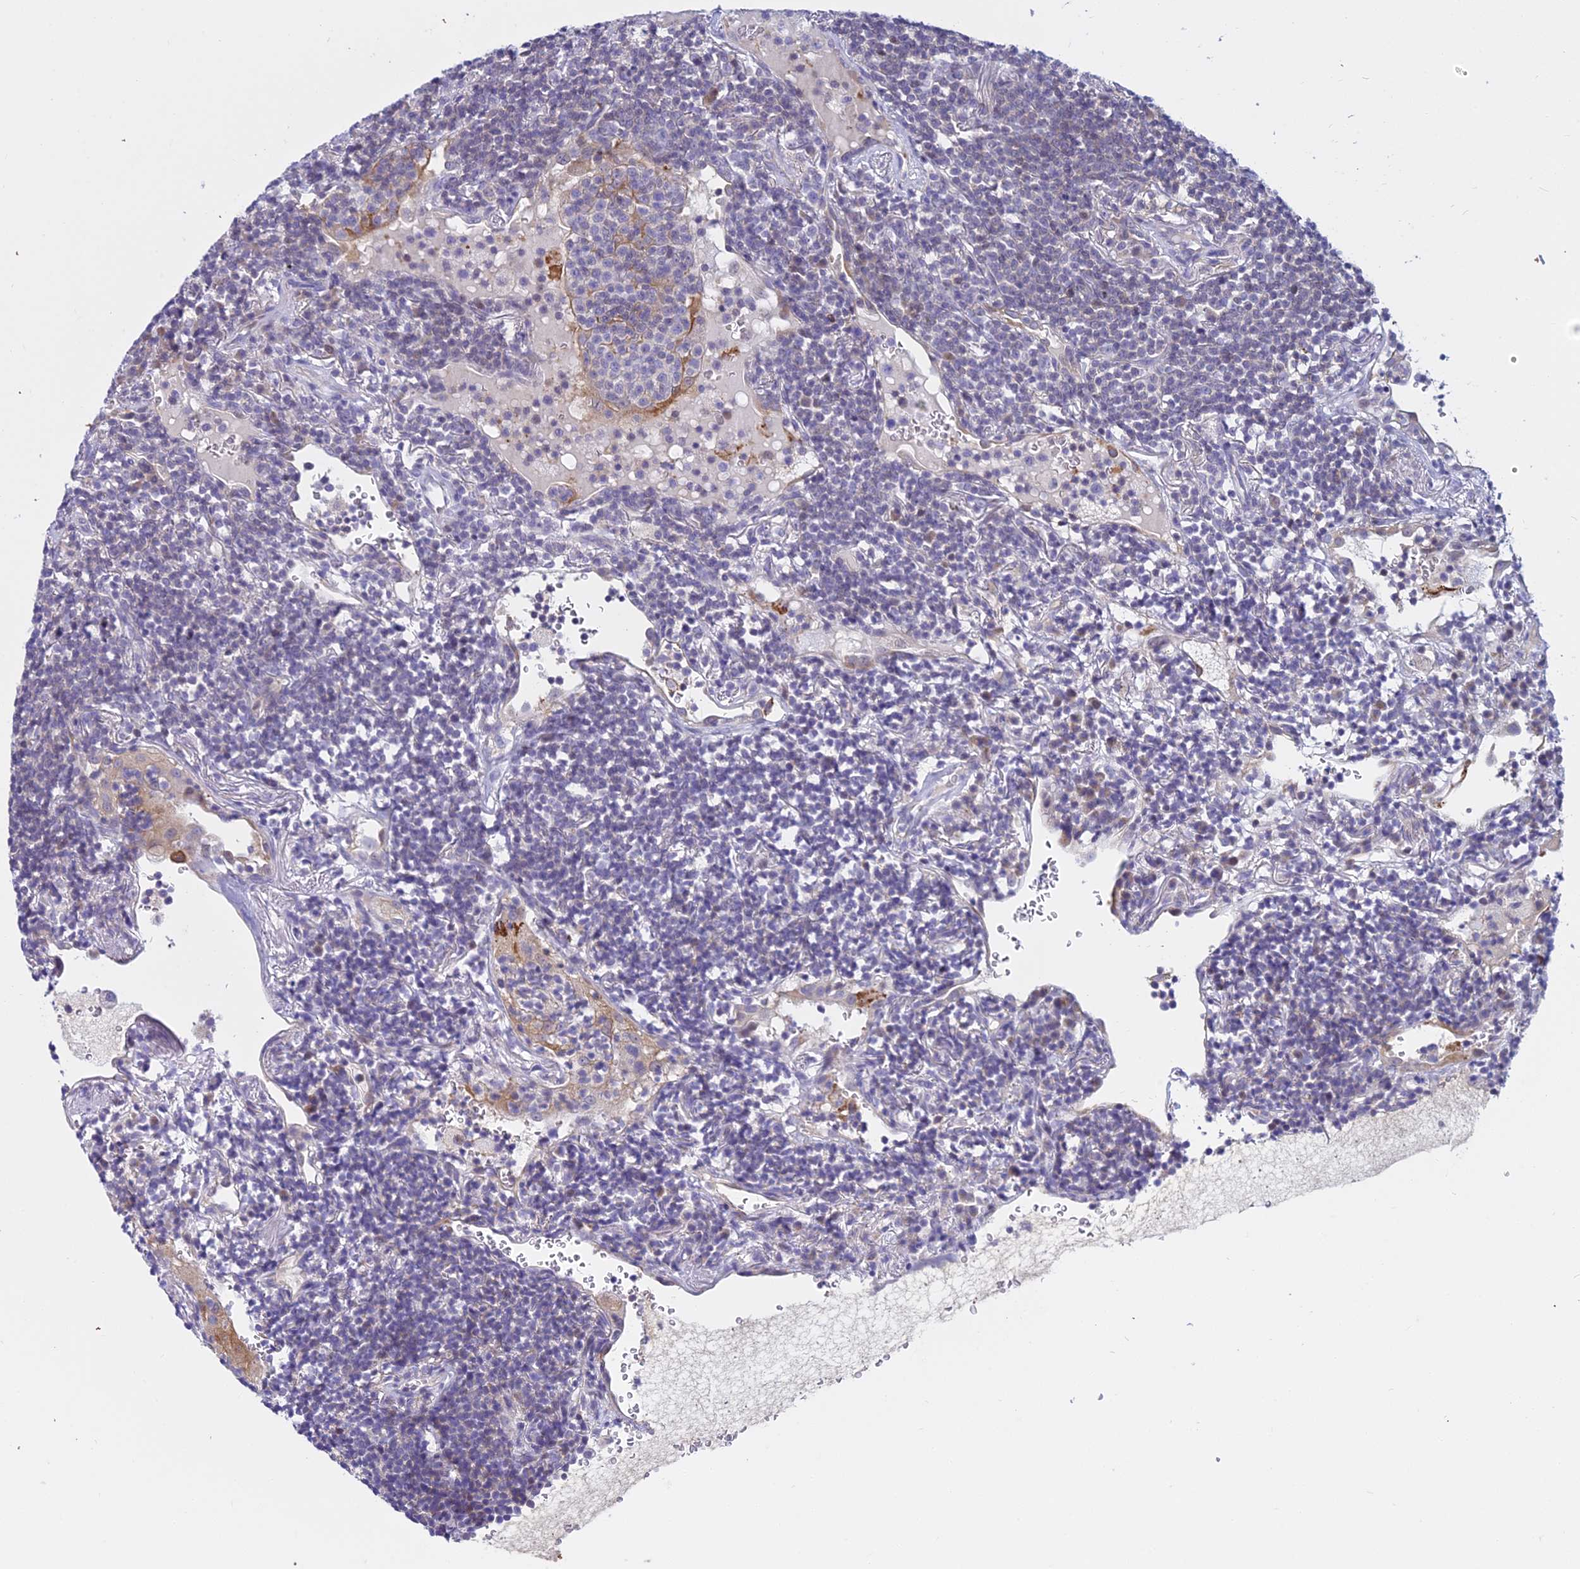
{"staining": {"intensity": "negative", "quantity": "none", "location": "none"}, "tissue": "lymphoma", "cell_type": "Tumor cells", "image_type": "cancer", "snomed": [{"axis": "morphology", "description": "Malignant lymphoma, non-Hodgkin's type, Low grade"}, {"axis": "topography", "description": "Lung"}], "caption": "DAB immunohistochemical staining of lymphoma reveals no significant positivity in tumor cells.", "gene": "ZMIZ1", "patient": {"sex": "female", "age": 71}}